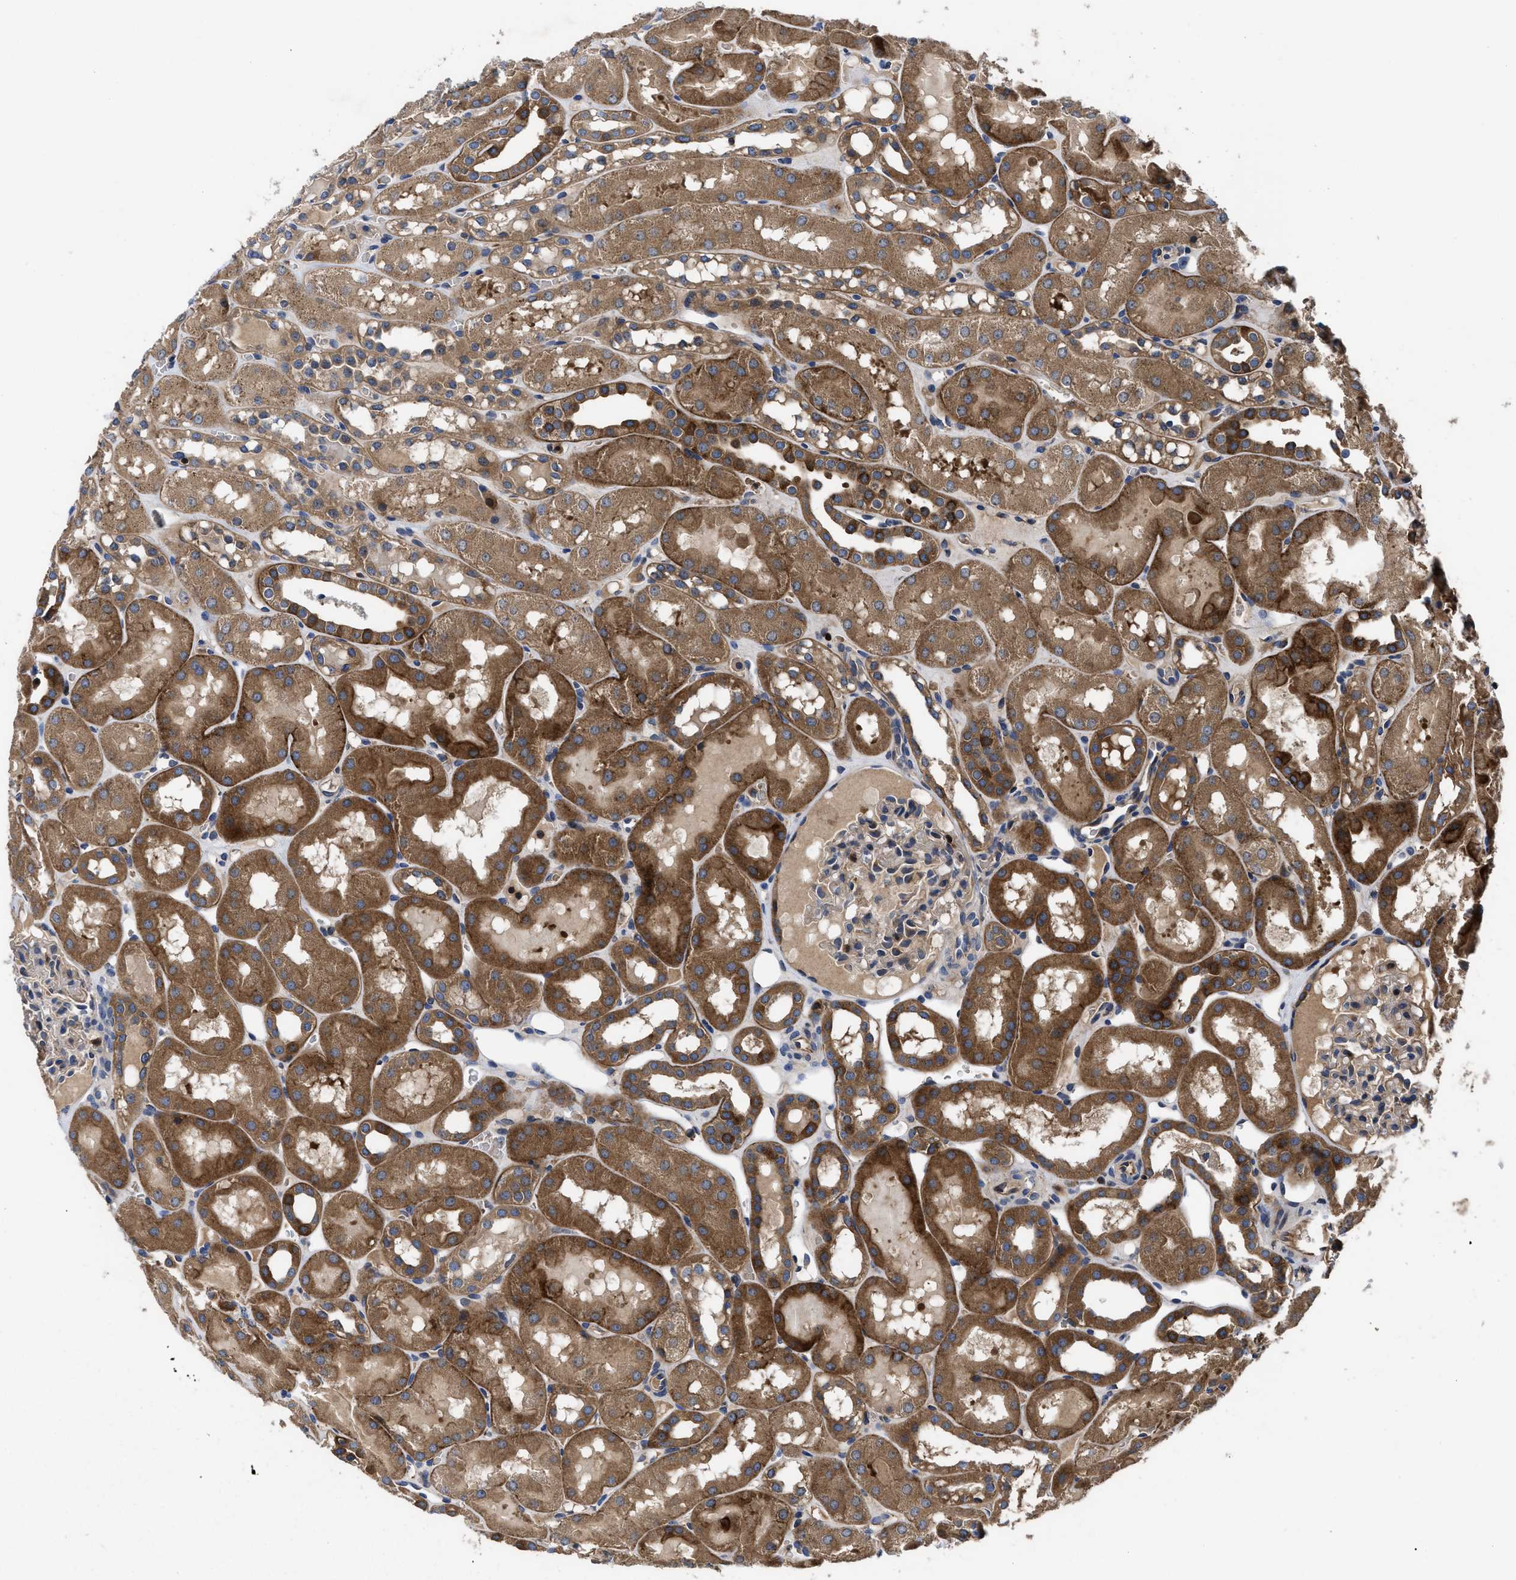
{"staining": {"intensity": "weak", "quantity": "<25%", "location": "cytoplasmic/membranous"}, "tissue": "kidney", "cell_type": "Cells in glomeruli", "image_type": "normal", "snomed": [{"axis": "morphology", "description": "Normal tissue, NOS"}, {"axis": "topography", "description": "Kidney"}, {"axis": "topography", "description": "Urinary bladder"}], "caption": "A high-resolution histopathology image shows immunohistochemistry staining of benign kidney, which exhibits no significant expression in cells in glomeruli.", "gene": "YBEY", "patient": {"sex": "male", "age": 16}}